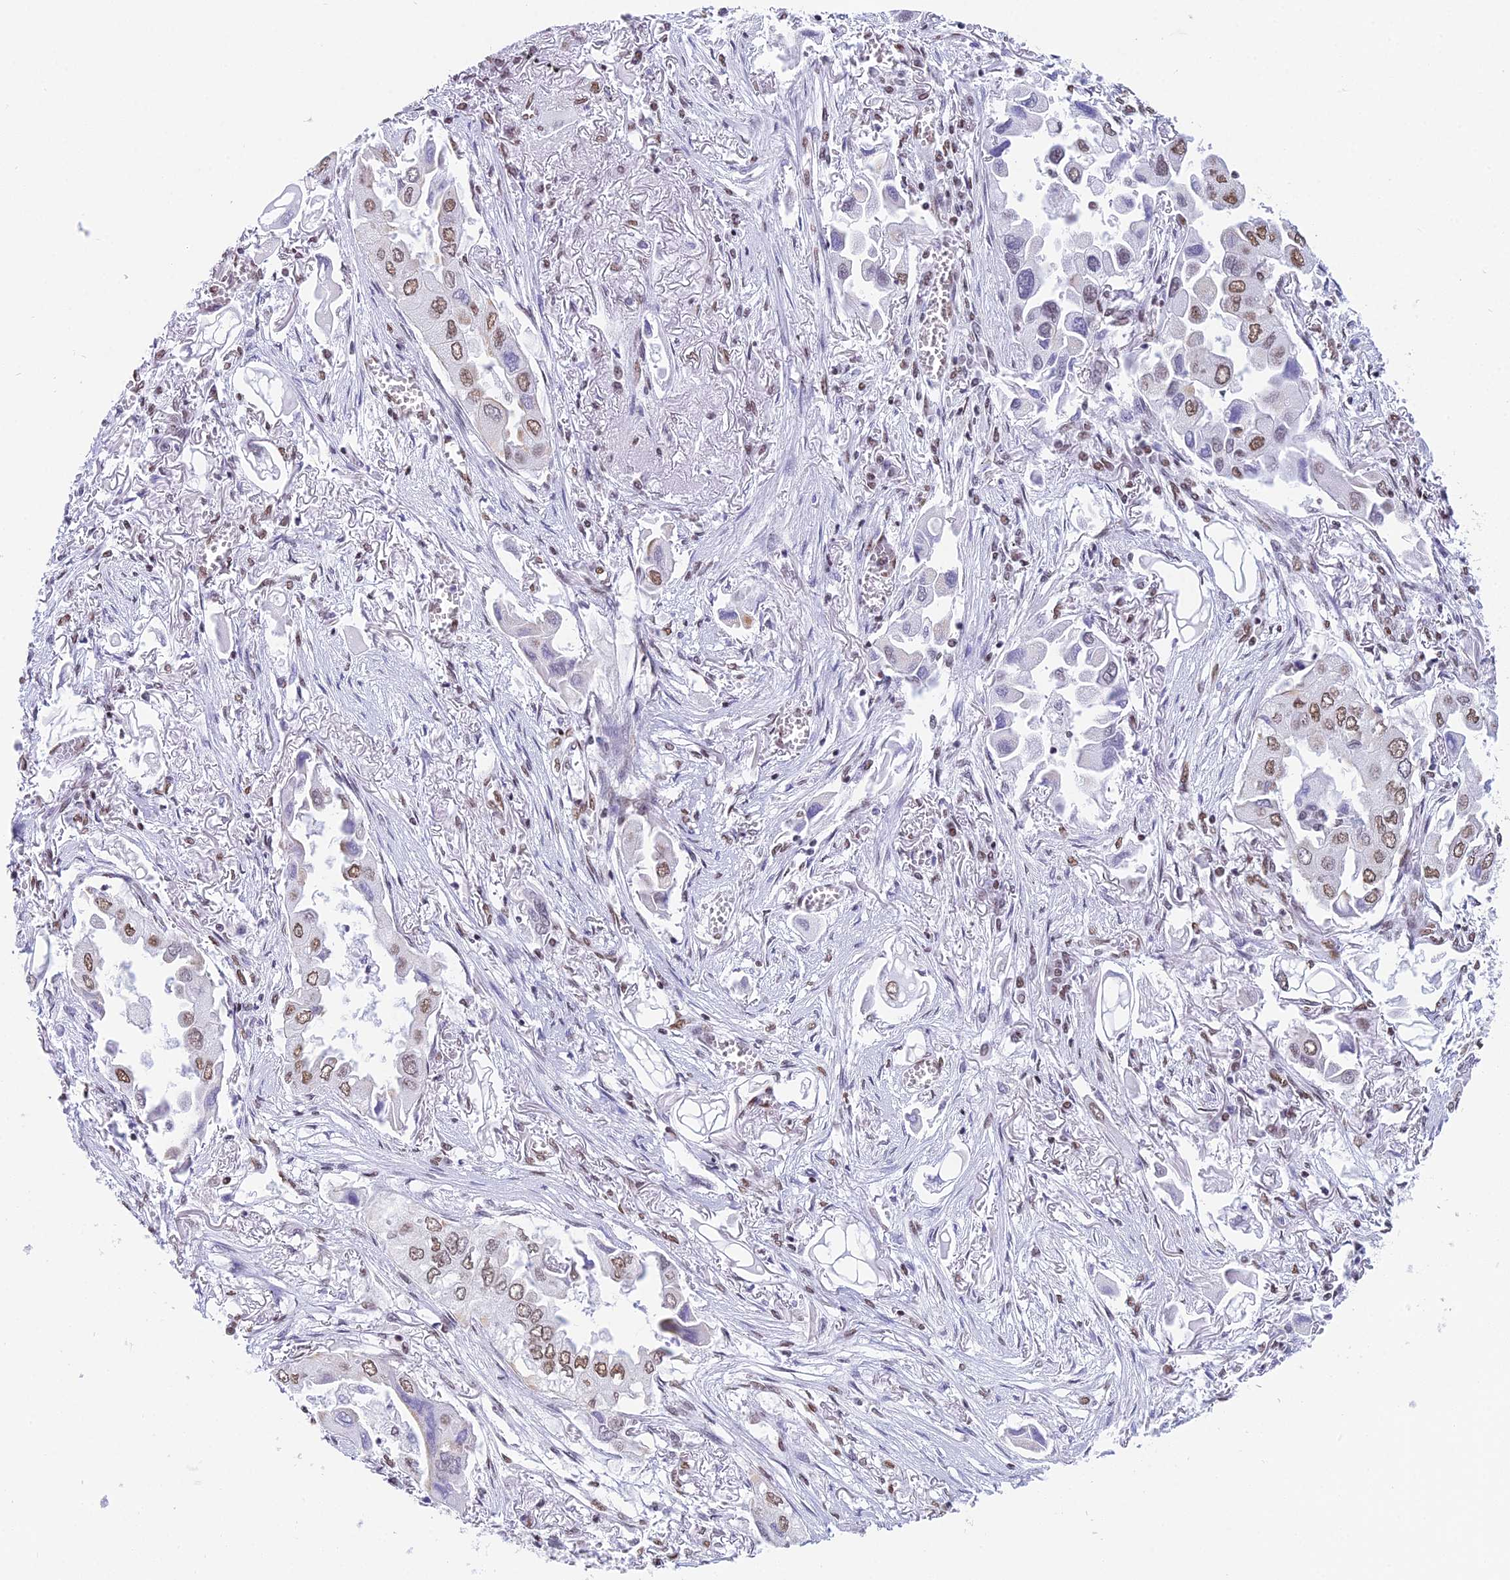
{"staining": {"intensity": "moderate", "quantity": "25%-75%", "location": "nuclear"}, "tissue": "lung cancer", "cell_type": "Tumor cells", "image_type": "cancer", "snomed": [{"axis": "morphology", "description": "Adenocarcinoma, NOS"}, {"axis": "topography", "description": "Lung"}], "caption": "Brown immunohistochemical staining in human lung cancer (adenocarcinoma) displays moderate nuclear staining in approximately 25%-75% of tumor cells.", "gene": "CDC26", "patient": {"sex": "female", "age": 76}}